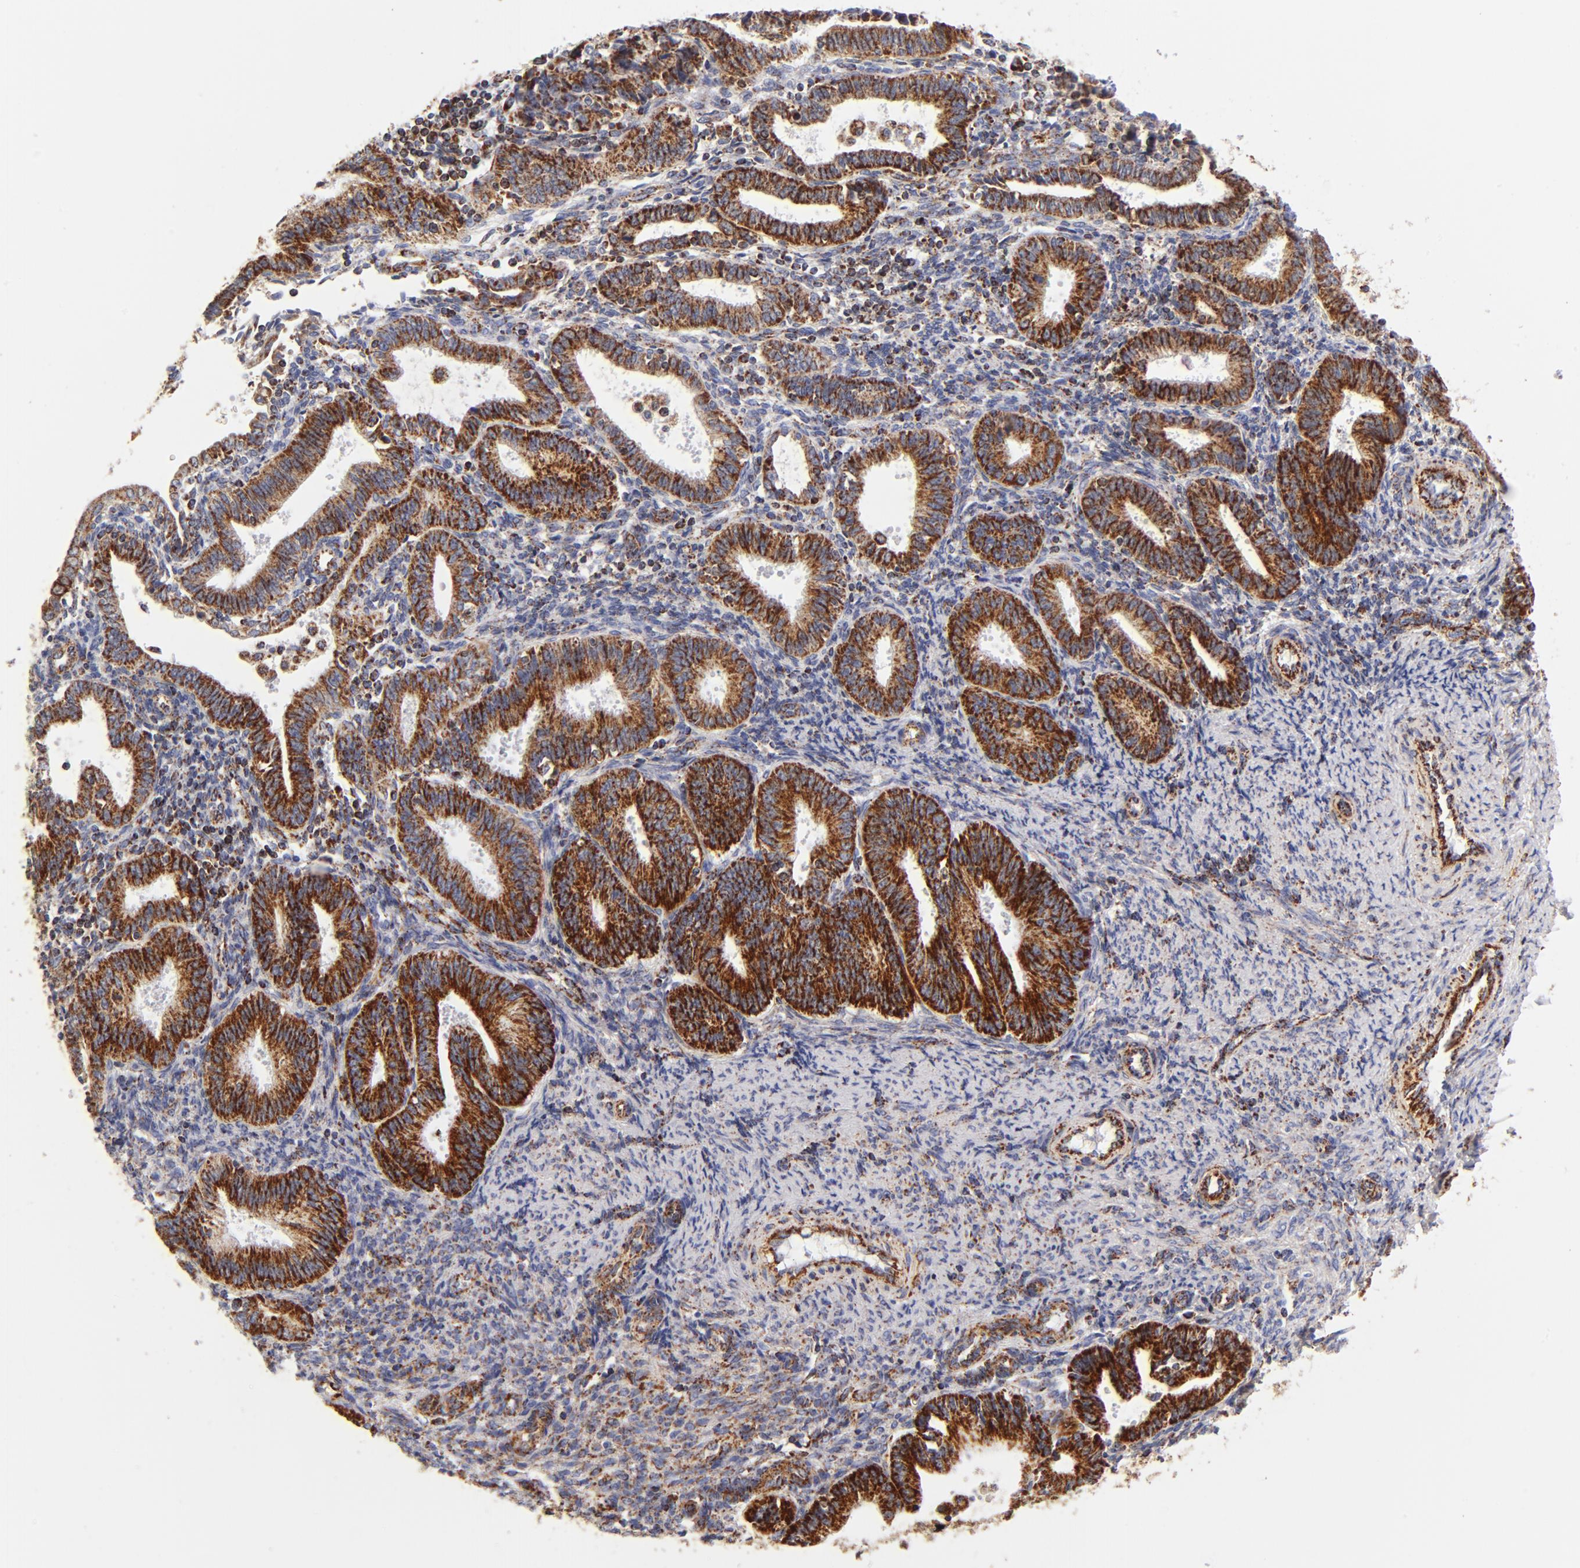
{"staining": {"intensity": "strong", "quantity": ">75%", "location": "cytoplasmic/membranous"}, "tissue": "endometrial cancer", "cell_type": "Tumor cells", "image_type": "cancer", "snomed": [{"axis": "morphology", "description": "Adenocarcinoma, NOS"}, {"axis": "topography", "description": "Endometrium"}], "caption": "Immunohistochemistry photomicrograph of adenocarcinoma (endometrial) stained for a protein (brown), which shows high levels of strong cytoplasmic/membranous positivity in about >75% of tumor cells.", "gene": "ECHS1", "patient": {"sex": "female", "age": 42}}